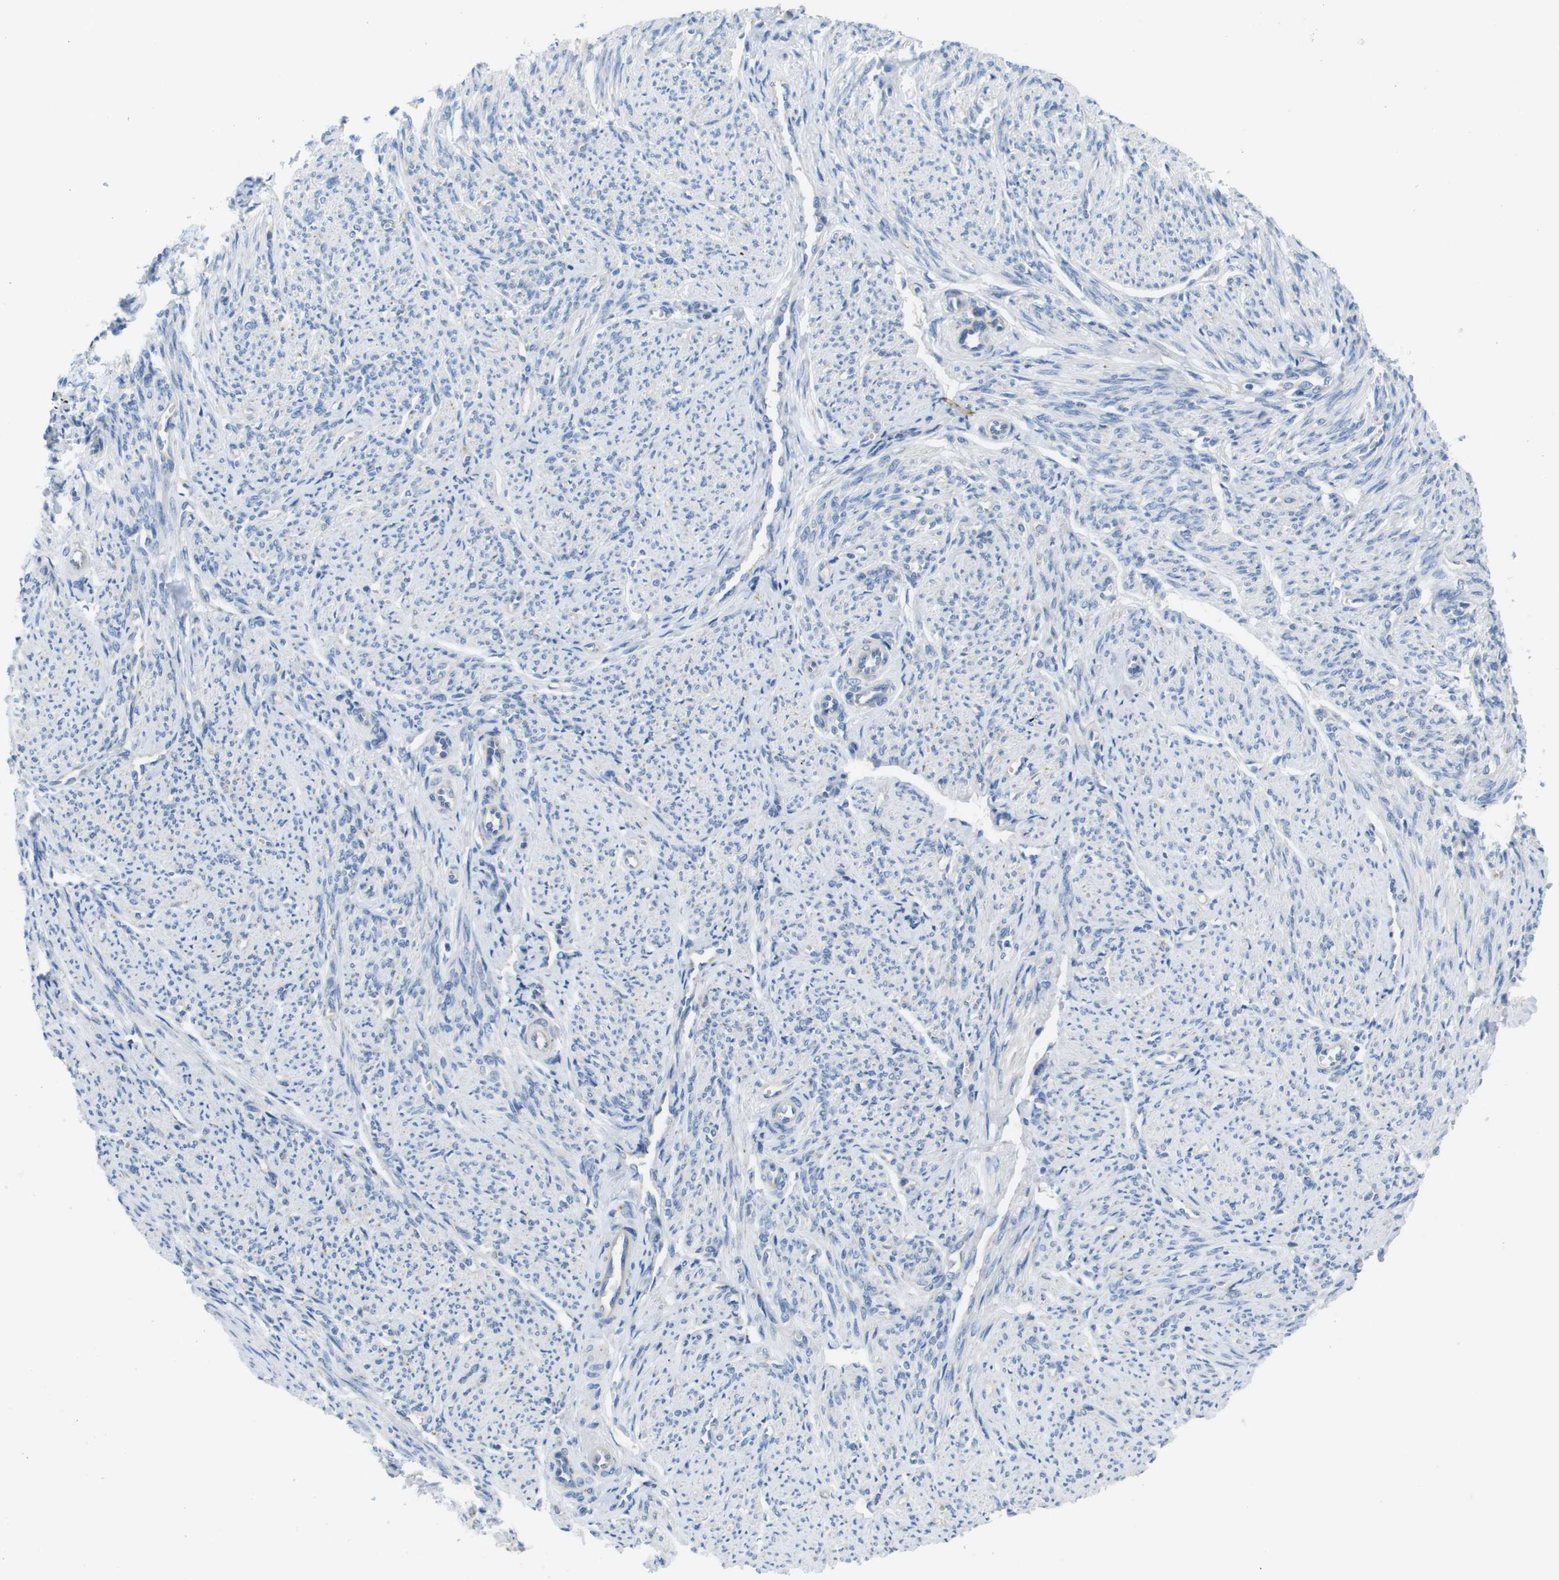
{"staining": {"intensity": "negative", "quantity": "none", "location": "none"}, "tissue": "smooth muscle", "cell_type": "Smooth muscle cells", "image_type": "normal", "snomed": [{"axis": "morphology", "description": "Normal tissue, NOS"}, {"axis": "topography", "description": "Smooth muscle"}], "caption": "A histopathology image of human smooth muscle is negative for staining in smooth muscle cells. Nuclei are stained in blue.", "gene": "TMEM234", "patient": {"sex": "female", "age": 65}}